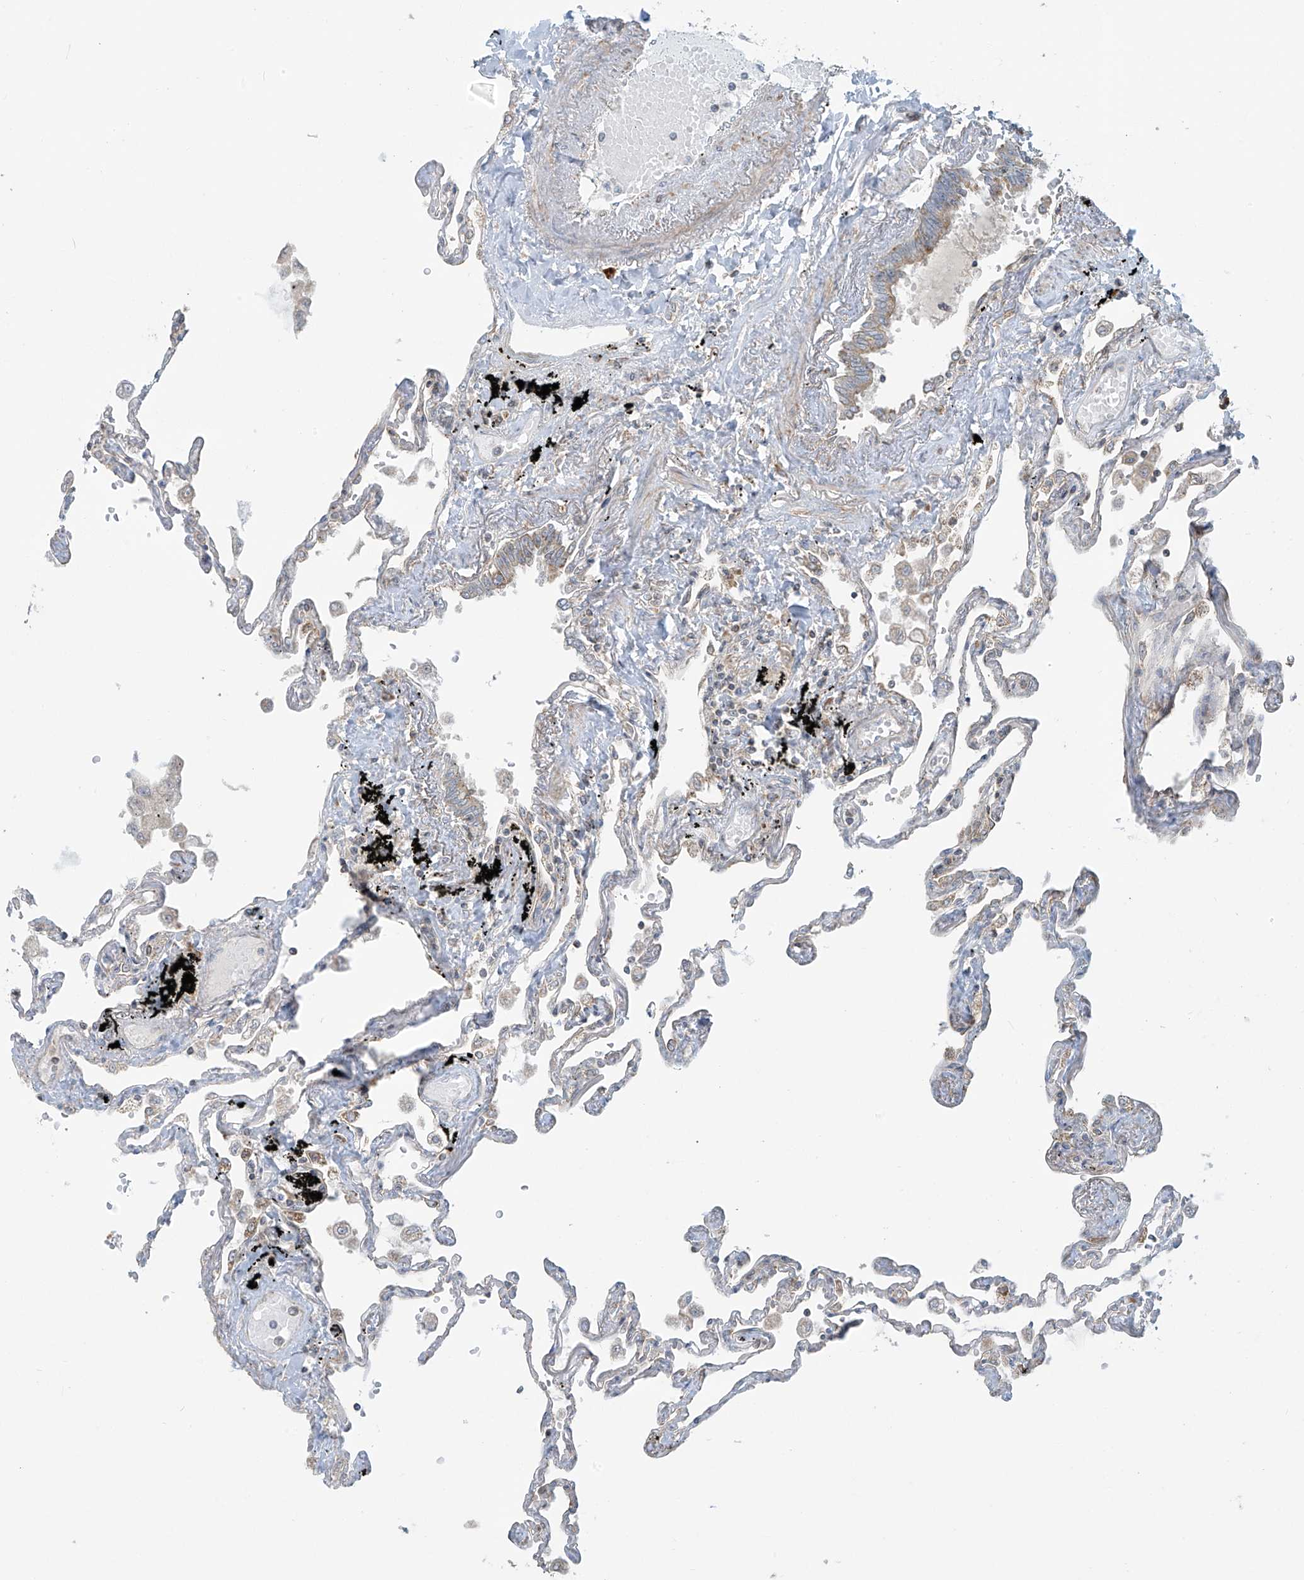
{"staining": {"intensity": "negative", "quantity": "none", "location": "none"}, "tissue": "lung", "cell_type": "Alveolar cells", "image_type": "normal", "snomed": [{"axis": "morphology", "description": "Normal tissue, NOS"}, {"axis": "topography", "description": "Lung"}], "caption": "IHC histopathology image of normal lung: human lung stained with DAB exhibits no significant protein positivity in alveolar cells.", "gene": "HDDC2", "patient": {"sex": "female", "age": 67}}